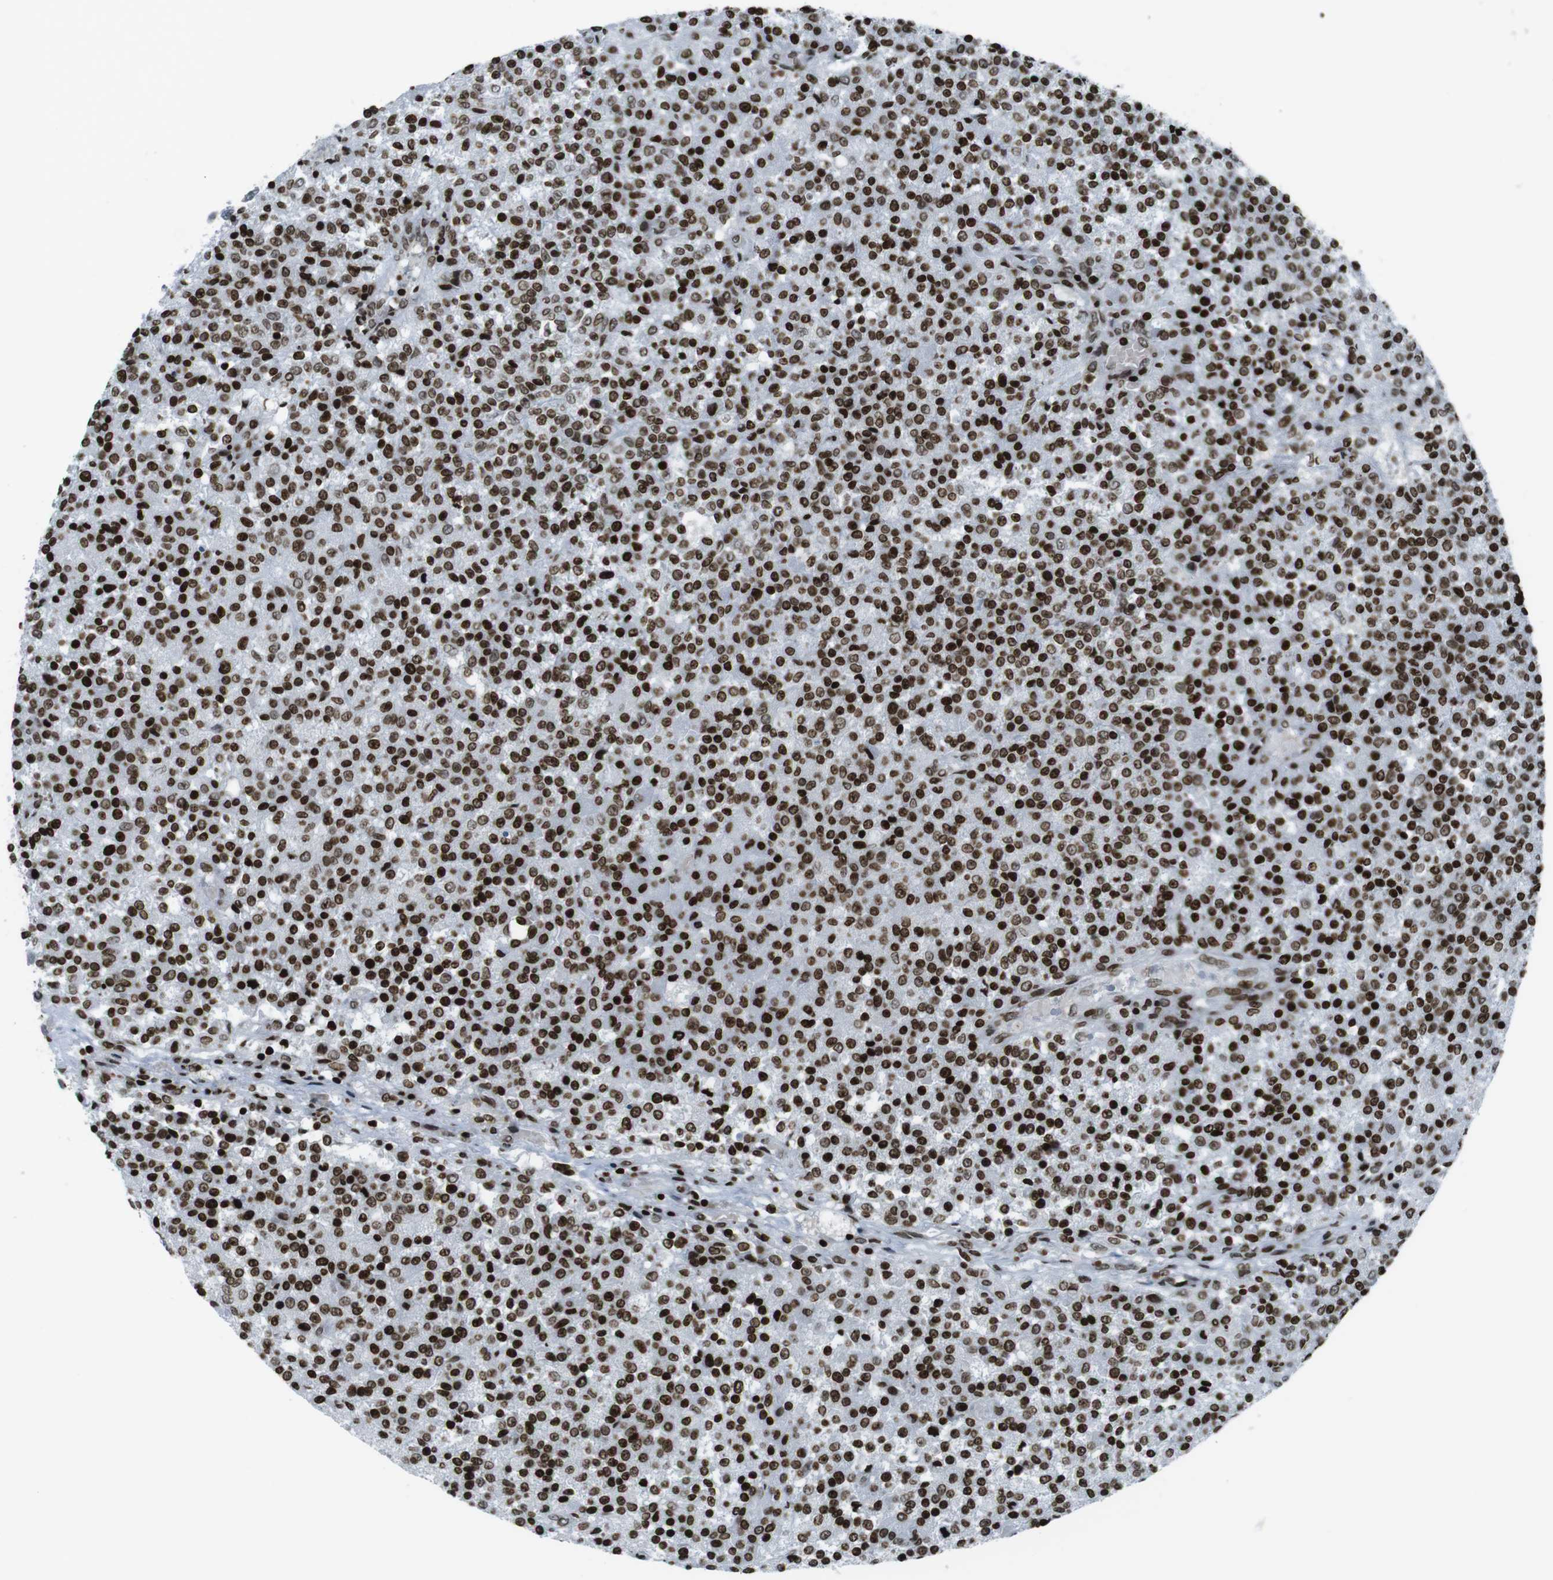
{"staining": {"intensity": "strong", "quantity": ">75%", "location": "nuclear"}, "tissue": "testis cancer", "cell_type": "Tumor cells", "image_type": "cancer", "snomed": [{"axis": "morphology", "description": "Seminoma, NOS"}, {"axis": "topography", "description": "Testis"}], "caption": "Immunohistochemical staining of seminoma (testis) demonstrates strong nuclear protein staining in approximately >75% of tumor cells.", "gene": "H2AC8", "patient": {"sex": "male", "age": 59}}